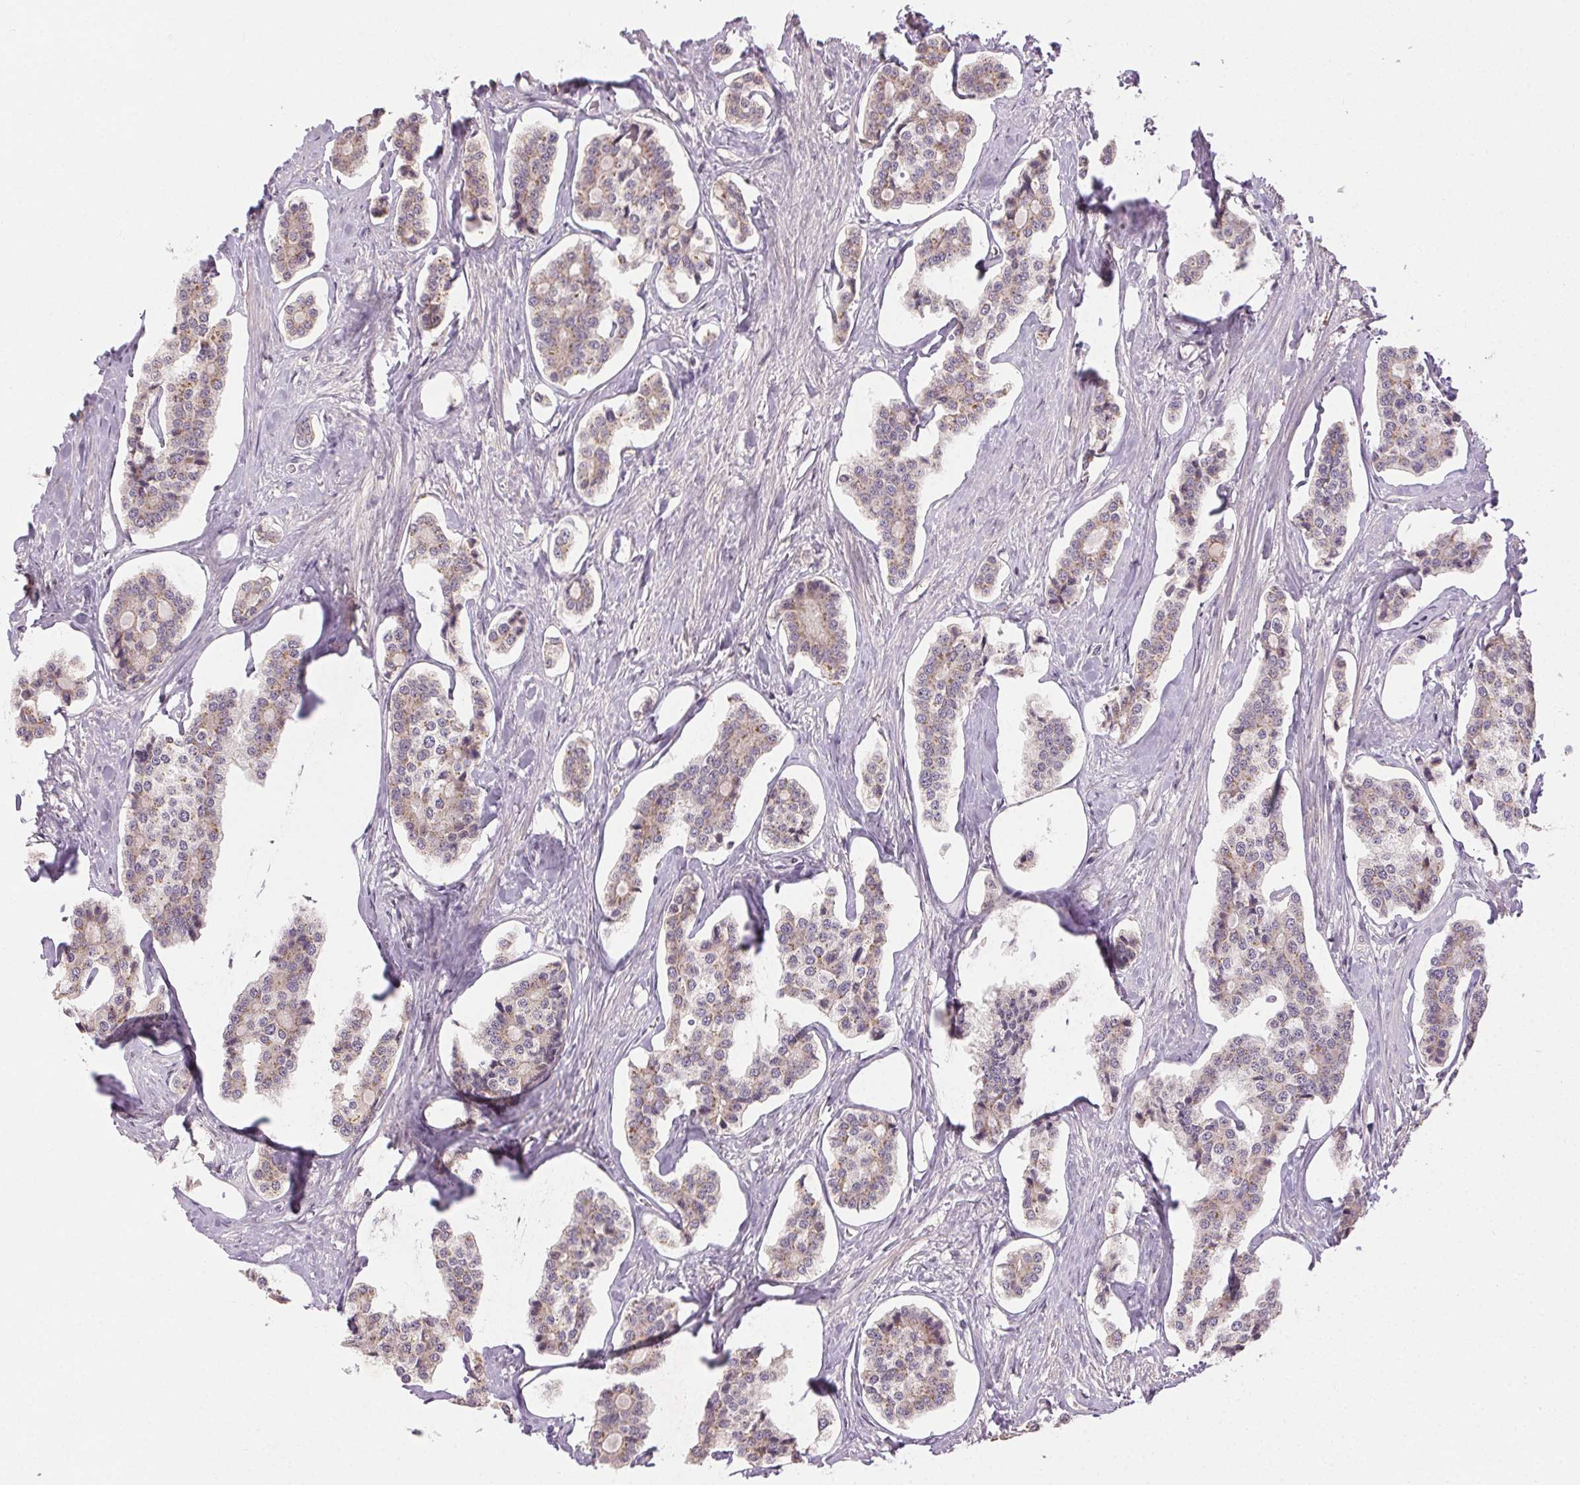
{"staining": {"intensity": "weak", "quantity": "25%-75%", "location": "cytoplasmic/membranous"}, "tissue": "carcinoid", "cell_type": "Tumor cells", "image_type": "cancer", "snomed": [{"axis": "morphology", "description": "Carcinoid, malignant, NOS"}, {"axis": "topography", "description": "Small intestine"}], "caption": "Human carcinoid stained for a protein (brown) displays weak cytoplasmic/membranous positive positivity in approximately 25%-75% of tumor cells.", "gene": "ATP1B3", "patient": {"sex": "female", "age": 65}}